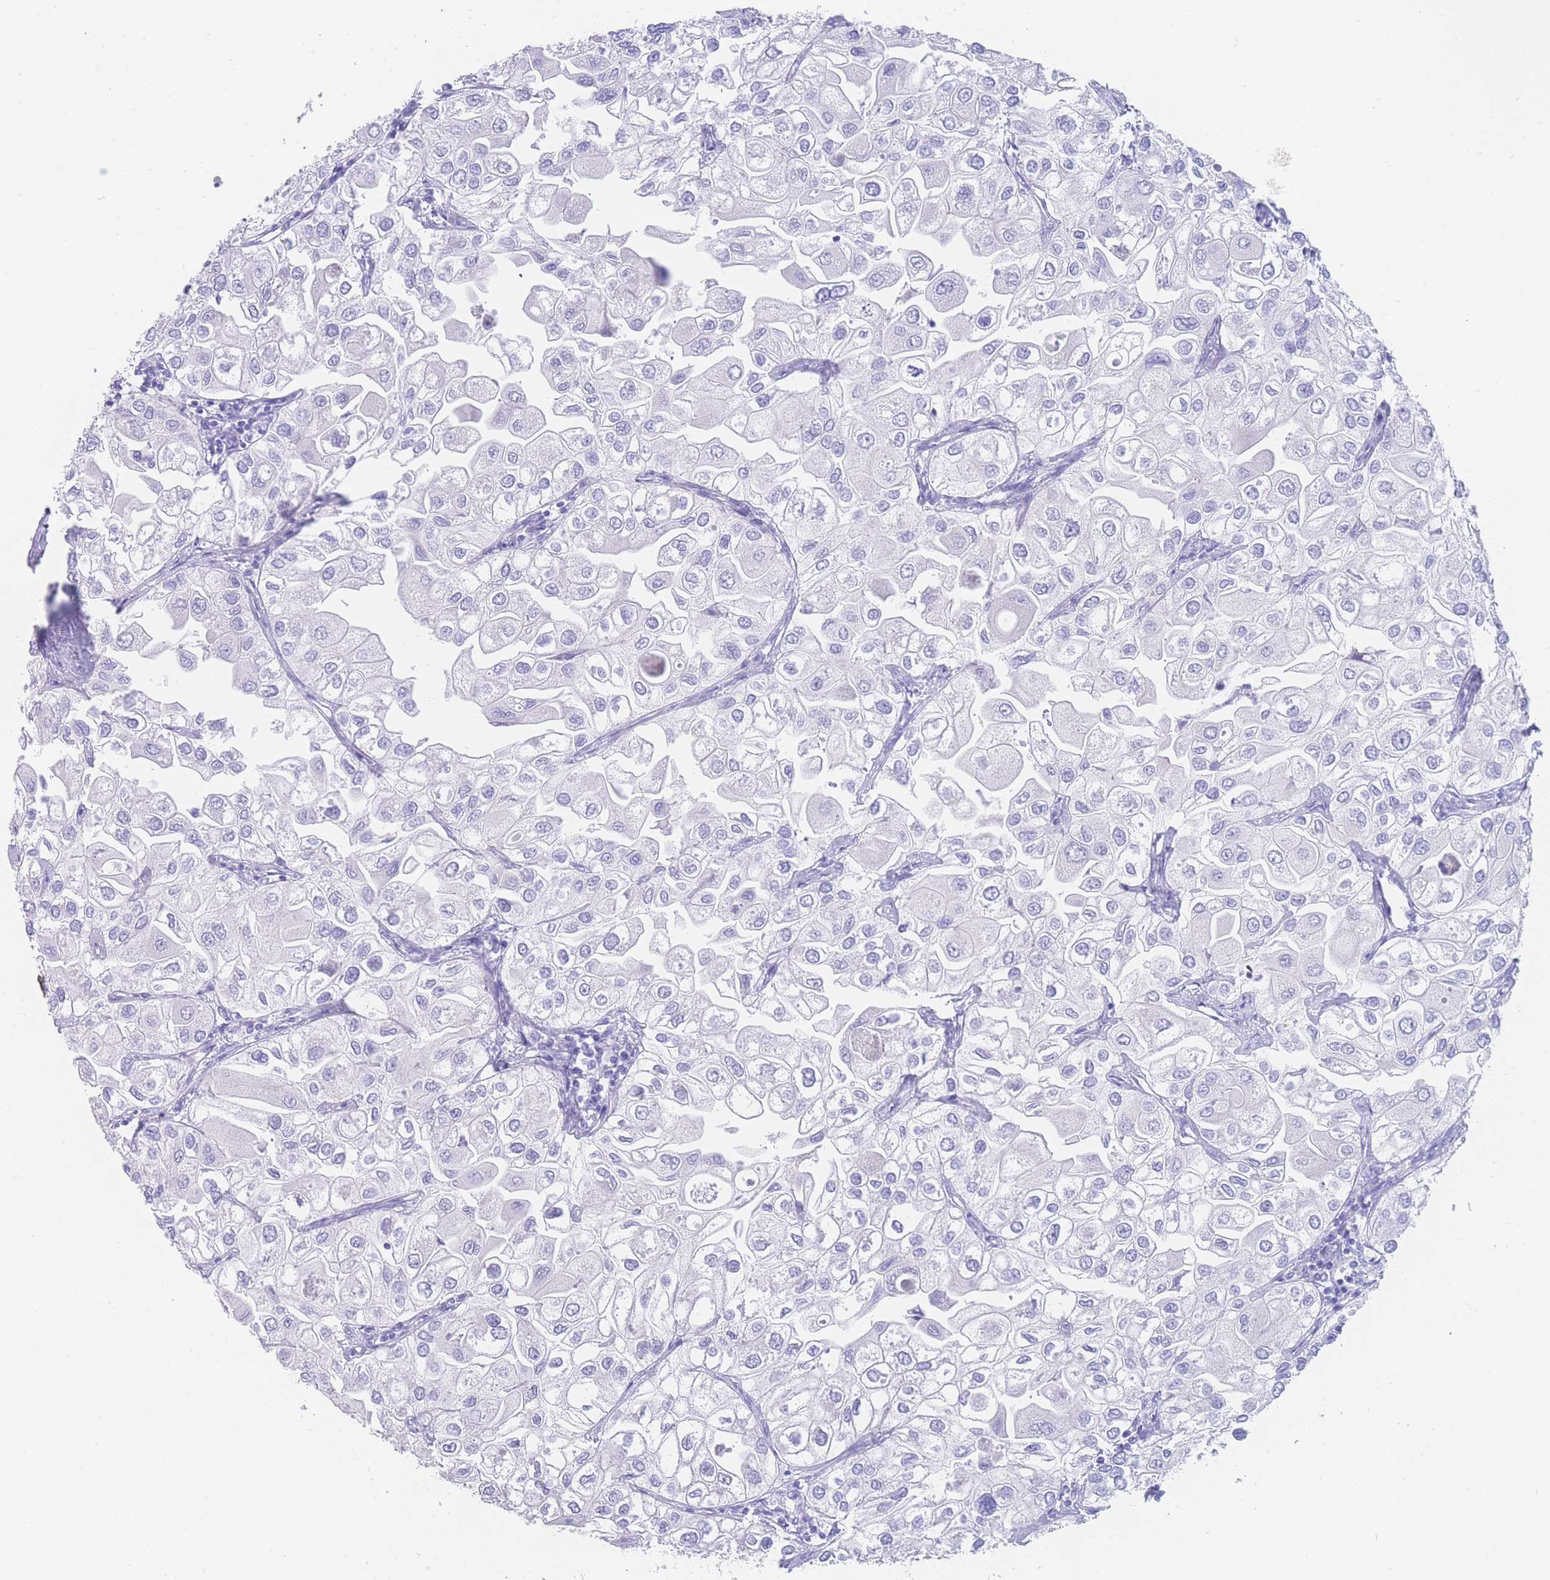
{"staining": {"intensity": "negative", "quantity": "none", "location": "none"}, "tissue": "urothelial cancer", "cell_type": "Tumor cells", "image_type": "cancer", "snomed": [{"axis": "morphology", "description": "Urothelial carcinoma, High grade"}, {"axis": "topography", "description": "Urinary bladder"}], "caption": "A high-resolution histopathology image shows immunohistochemistry (IHC) staining of urothelial cancer, which shows no significant staining in tumor cells.", "gene": "LZTFL1", "patient": {"sex": "male", "age": 64}}